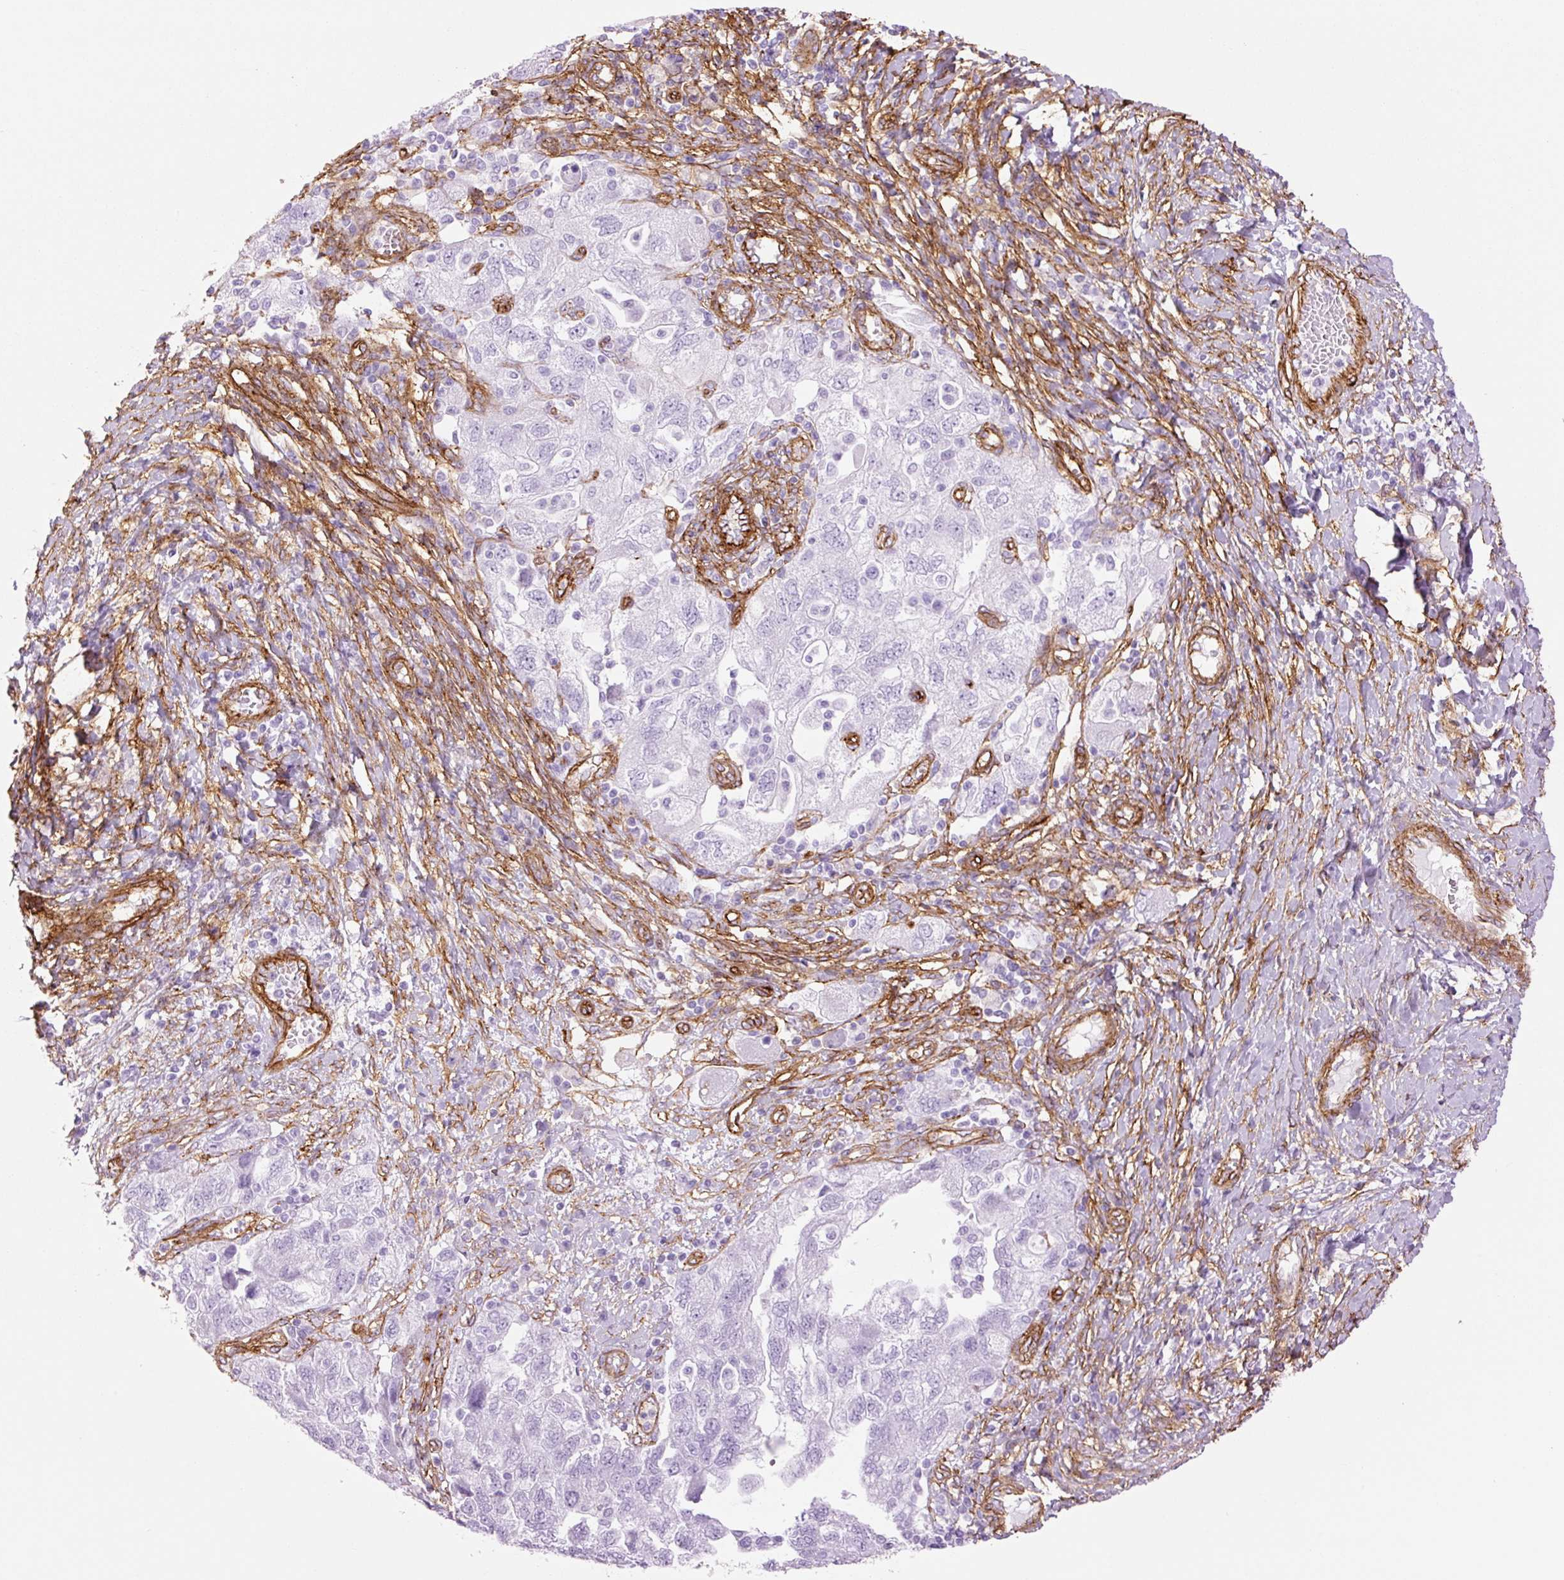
{"staining": {"intensity": "negative", "quantity": "none", "location": "none"}, "tissue": "ovarian cancer", "cell_type": "Tumor cells", "image_type": "cancer", "snomed": [{"axis": "morphology", "description": "Carcinoma, NOS"}, {"axis": "morphology", "description": "Cystadenocarcinoma, serous, NOS"}, {"axis": "topography", "description": "Ovary"}], "caption": "Immunohistochemistry photomicrograph of neoplastic tissue: human ovarian cancer (carcinoma) stained with DAB (3,3'-diaminobenzidine) reveals no significant protein positivity in tumor cells.", "gene": "CAV1", "patient": {"sex": "female", "age": 69}}